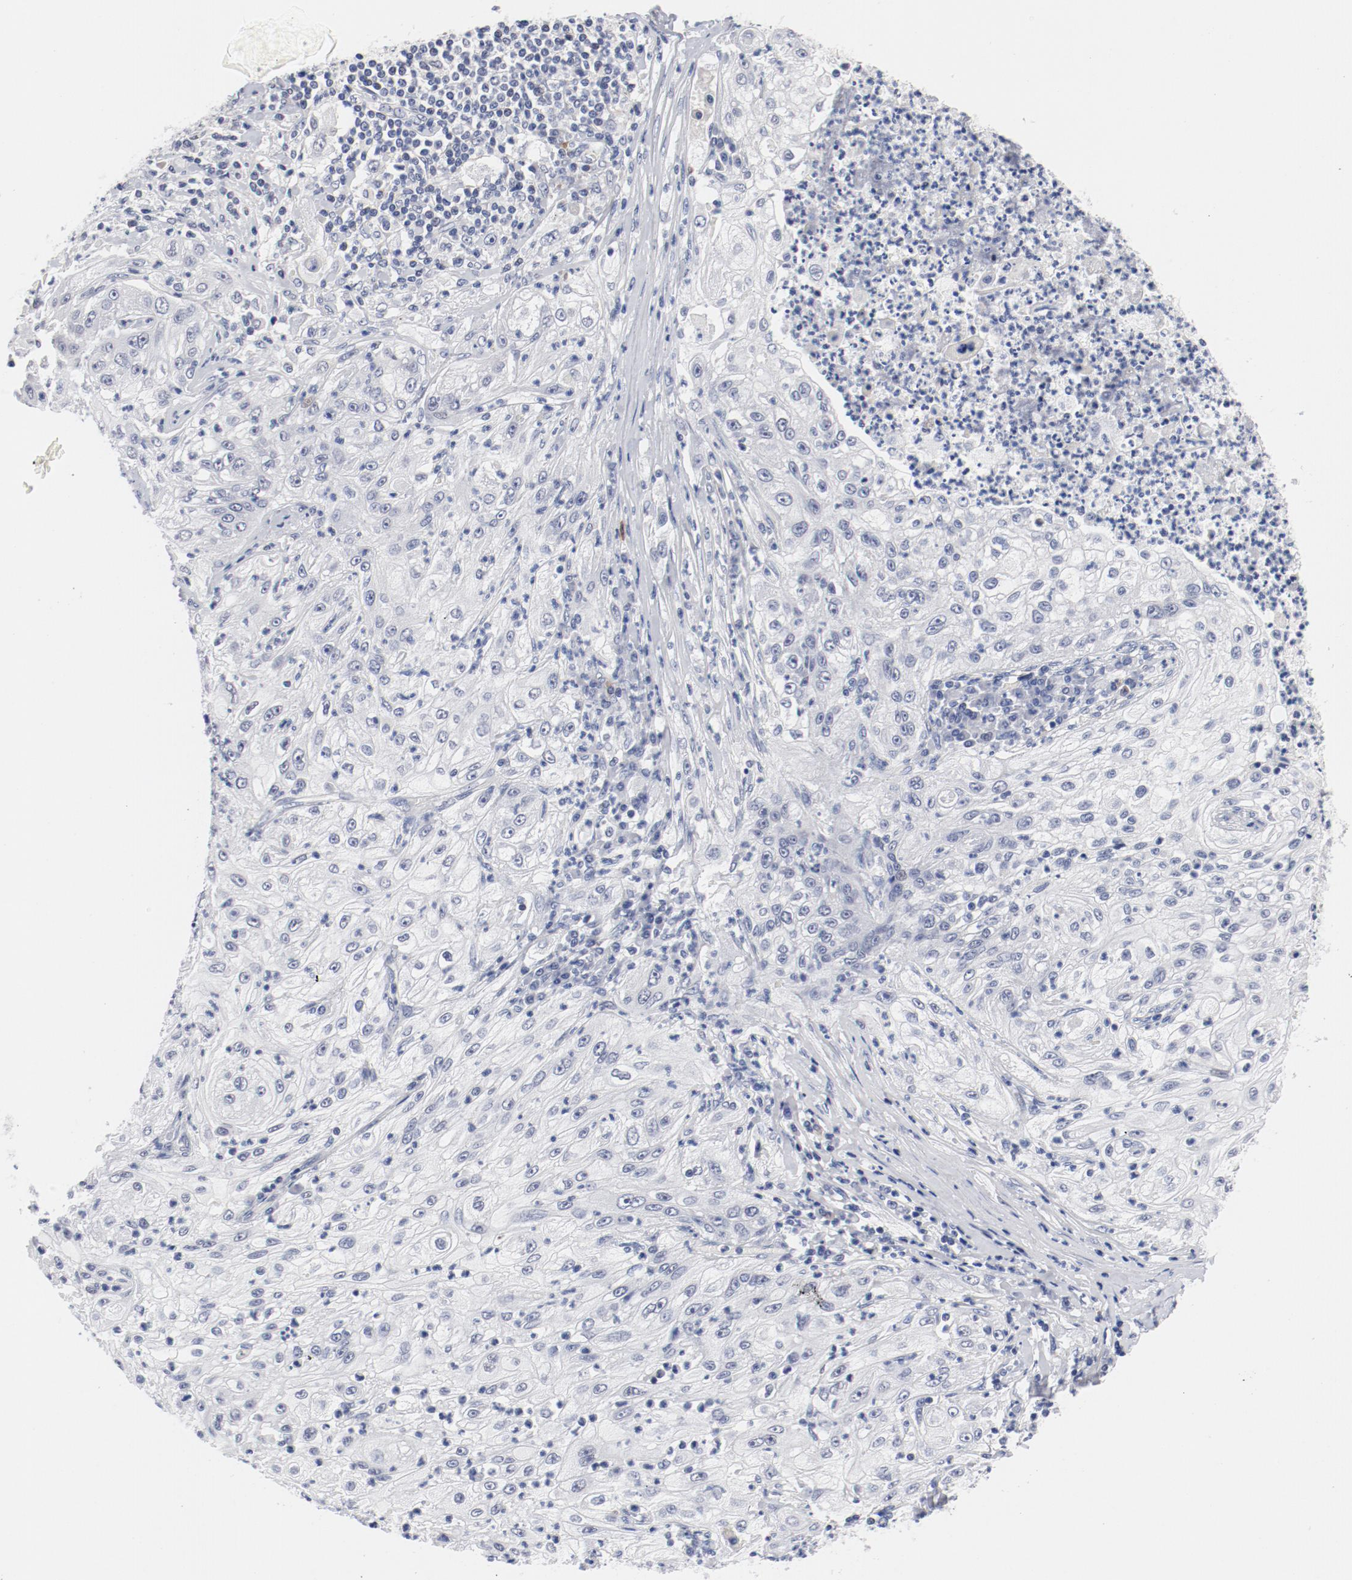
{"staining": {"intensity": "negative", "quantity": "none", "location": "none"}, "tissue": "lung cancer", "cell_type": "Tumor cells", "image_type": "cancer", "snomed": [{"axis": "morphology", "description": "Inflammation, NOS"}, {"axis": "morphology", "description": "Squamous cell carcinoma, NOS"}, {"axis": "topography", "description": "Lymph node"}, {"axis": "topography", "description": "Soft tissue"}, {"axis": "topography", "description": "Lung"}], "caption": "Immunohistochemical staining of human lung cancer (squamous cell carcinoma) displays no significant expression in tumor cells.", "gene": "KCNK13", "patient": {"sex": "male", "age": 66}}